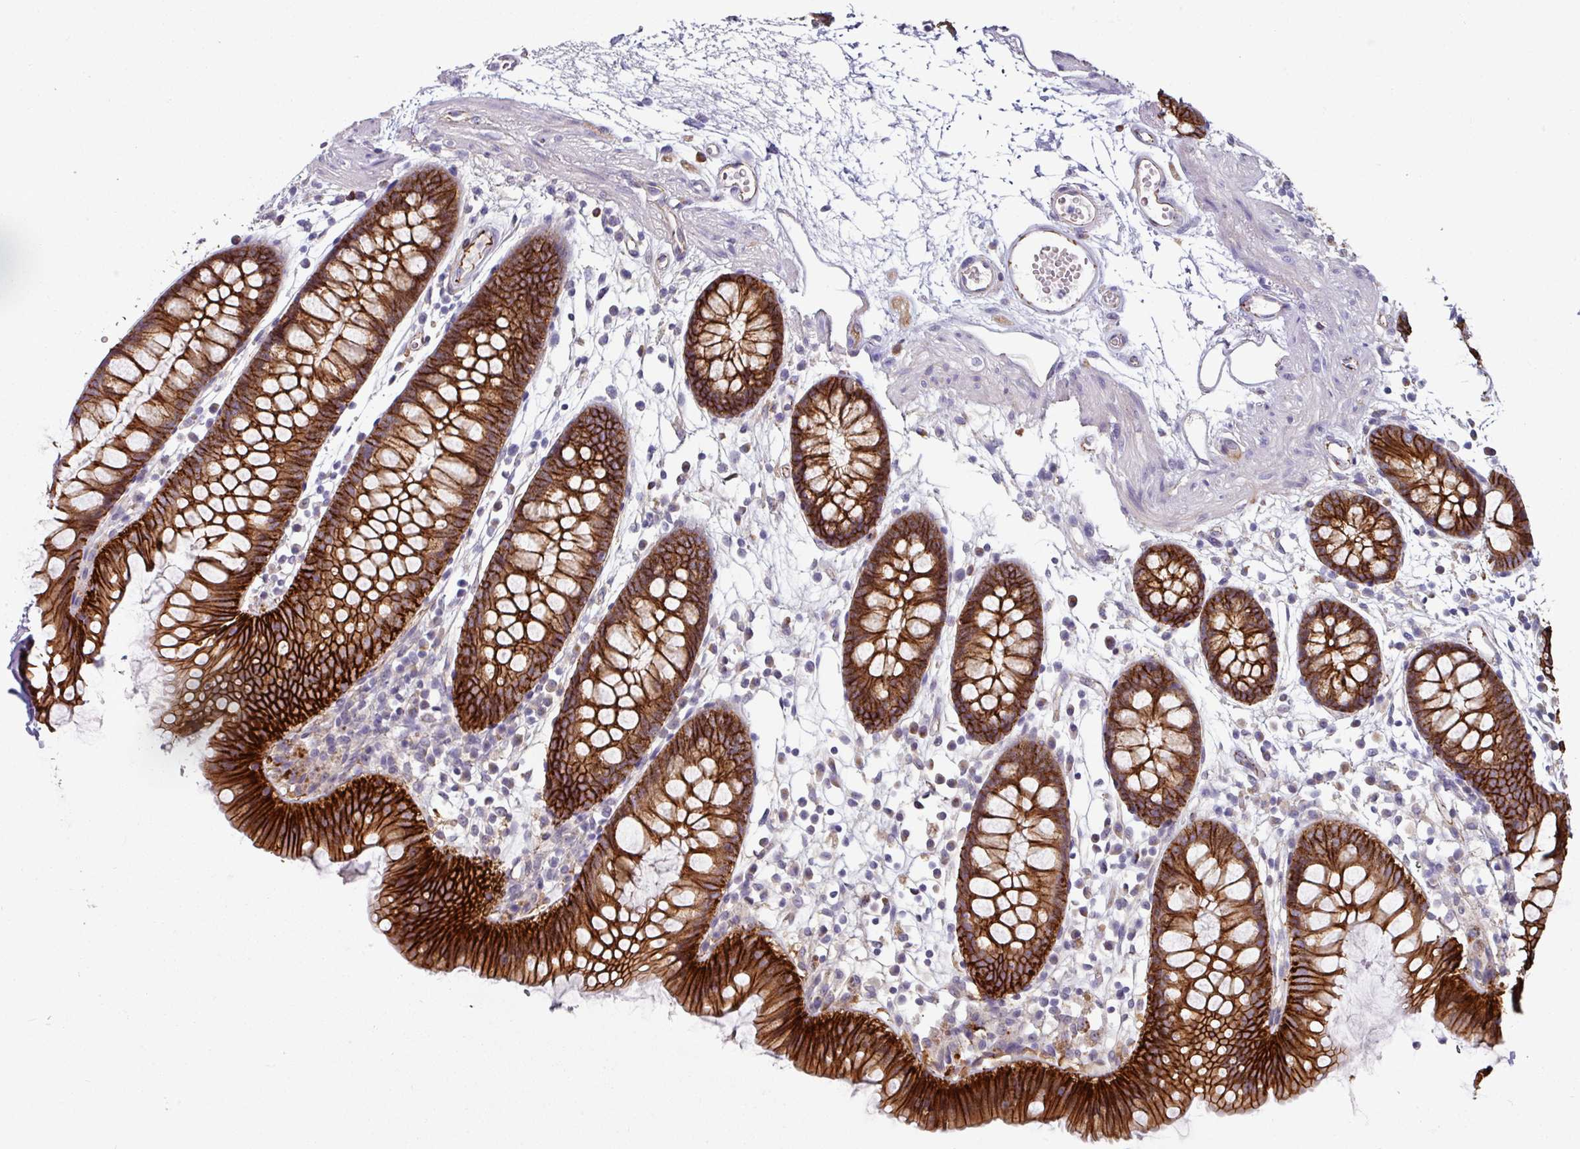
{"staining": {"intensity": "moderate", "quantity": ">75%", "location": "cytoplasmic/membranous"}, "tissue": "colon", "cell_type": "Endothelial cells", "image_type": "normal", "snomed": [{"axis": "morphology", "description": "Normal tissue, NOS"}, {"axis": "topography", "description": "Colon"}], "caption": "This photomicrograph exhibits unremarkable colon stained with immunohistochemistry (IHC) to label a protein in brown. The cytoplasmic/membranous of endothelial cells show moderate positivity for the protein. Nuclei are counter-stained blue.", "gene": "JUP", "patient": {"sex": "female", "age": 84}}